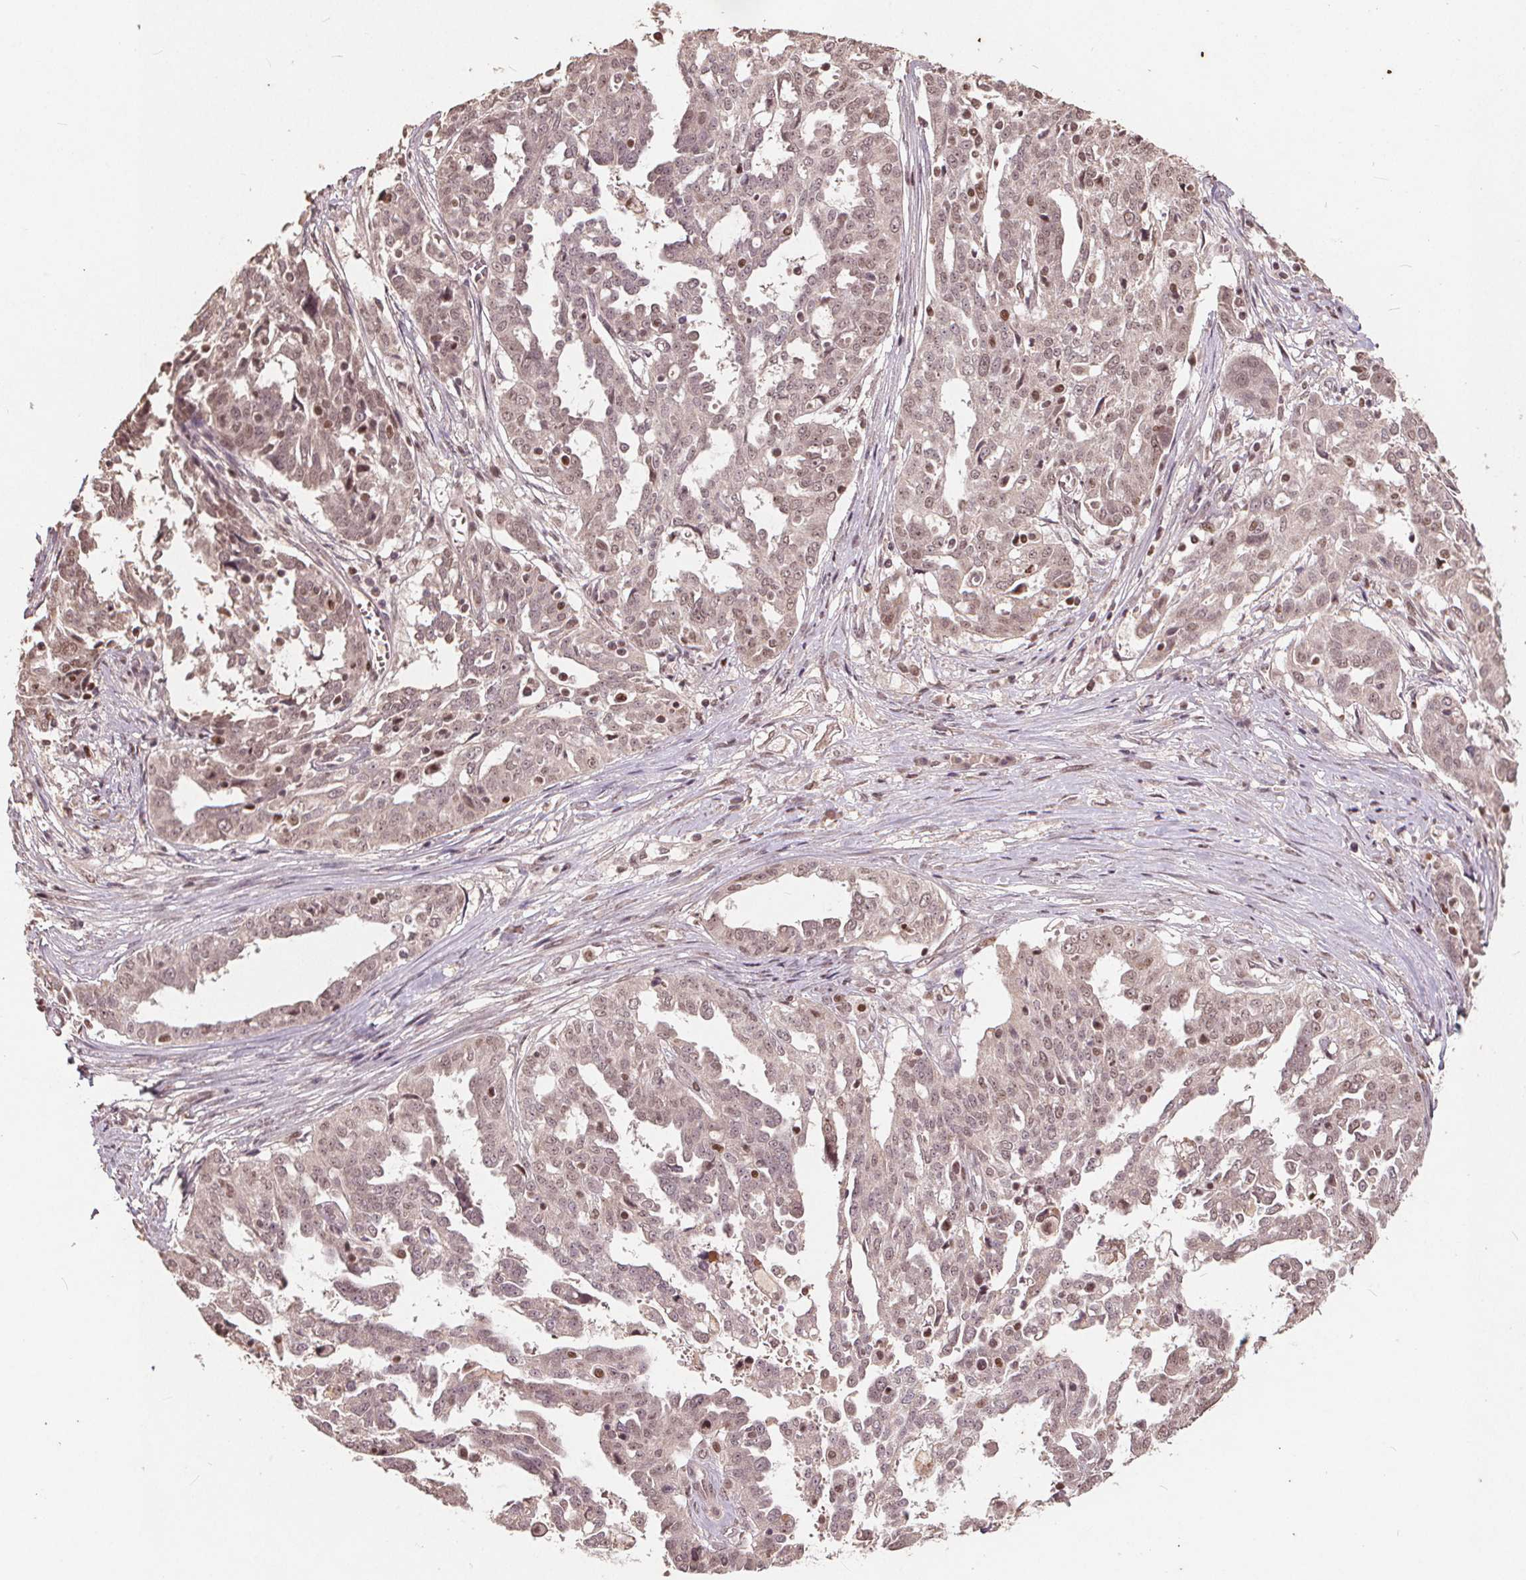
{"staining": {"intensity": "weak", "quantity": ">75%", "location": "nuclear"}, "tissue": "ovarian cancer", "cell_type": "Tumor cells", "image_type": "cancer", "snomed": [{"axis": "morphology", "description": "Cystadenocarcinoma, serous, NOS"}, {"axis": "topography", "description": "Ovary"}], "caption": "Brown immunohistochemical staining in human ovarian cancer exhibits weak nuclear staining in approximately >75% of tumor cells.", "gene": "DNMT3B", "patient": {"sex": "female", "age": 67}}